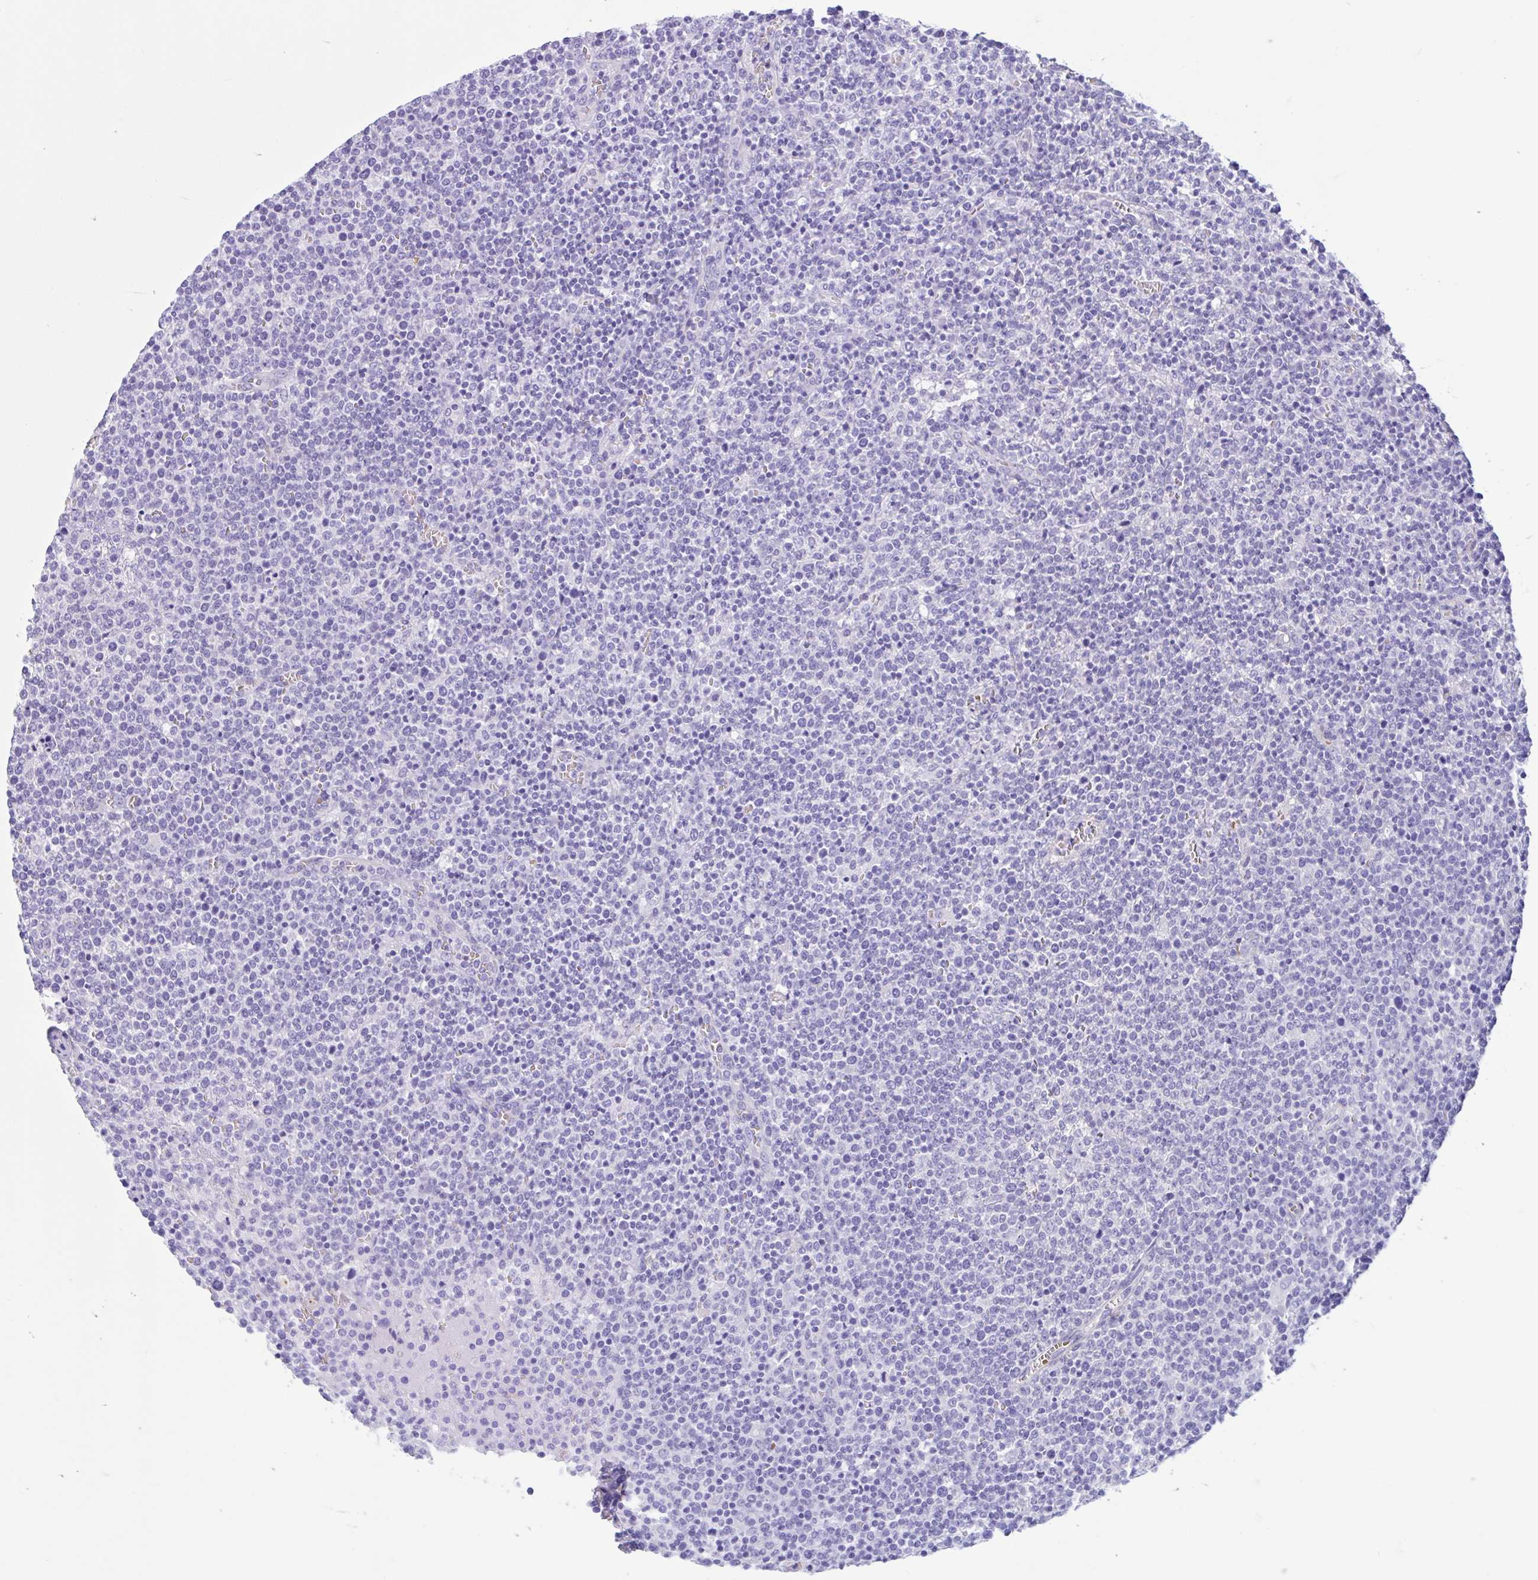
{"staining": {"intensity": "negative", "quantity": "none", "location": "none"}, "tissue": "lymphoma", "cell_type": "Tumor cells", "image_type": "cancer", "snomed": [{"axis": "morphology", "description": "Malignant lymphoma, non-Hodgkin's type, High grade"}, {"axis": "topography", "description": "Lymph node"}], "caption": "Micrograph shows no protein staining in tumor cells of malignant lymphoma, non-Hodgkin's type (high-grade) tissue.", "gene": "TMEM79", "patient": {"sex": "male", "age": 61}}